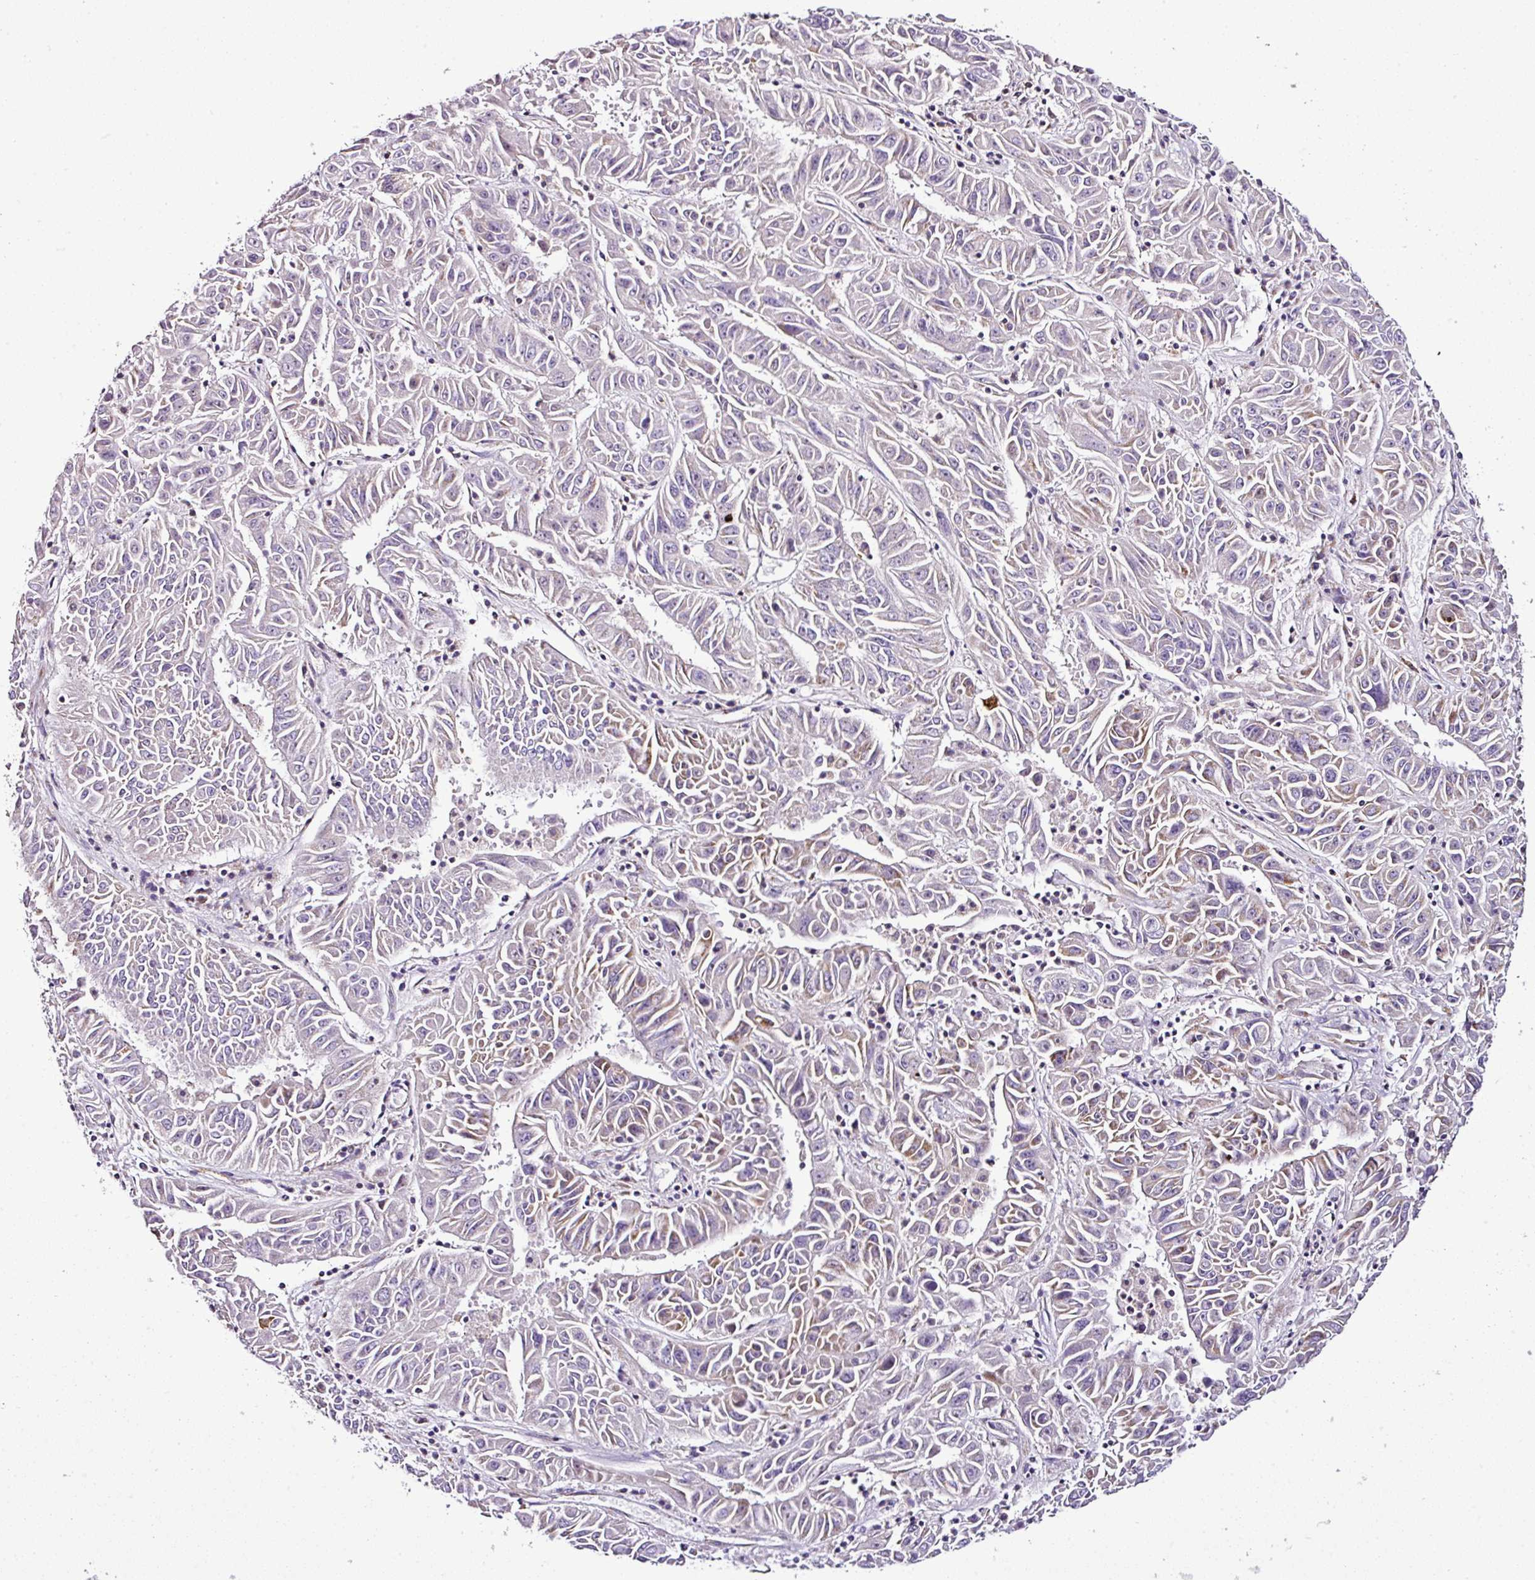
{"staining": {"intensity": "weak", "quantity": "25%-75%", "location": "cytoplasmic/membranous"}, "tissue": "pancreatic cancer", "cell_type": "Tumor cells", "image_type": "cancer", "snomed": [{"axis": "morphology", "description": "Adenocarcinoma, NOS"}, {"axis": "topography", "description": "Pancreas"}], "caption": "There is low levels of weak cytoplasmic/membranous positivity in tumor cells of pancreatic adenocarcinoma, as demonstrated by immunohistochemical staining (brown color).", "gene": "DPAGT1", "patient": {"sex": "male", "age": 63}}